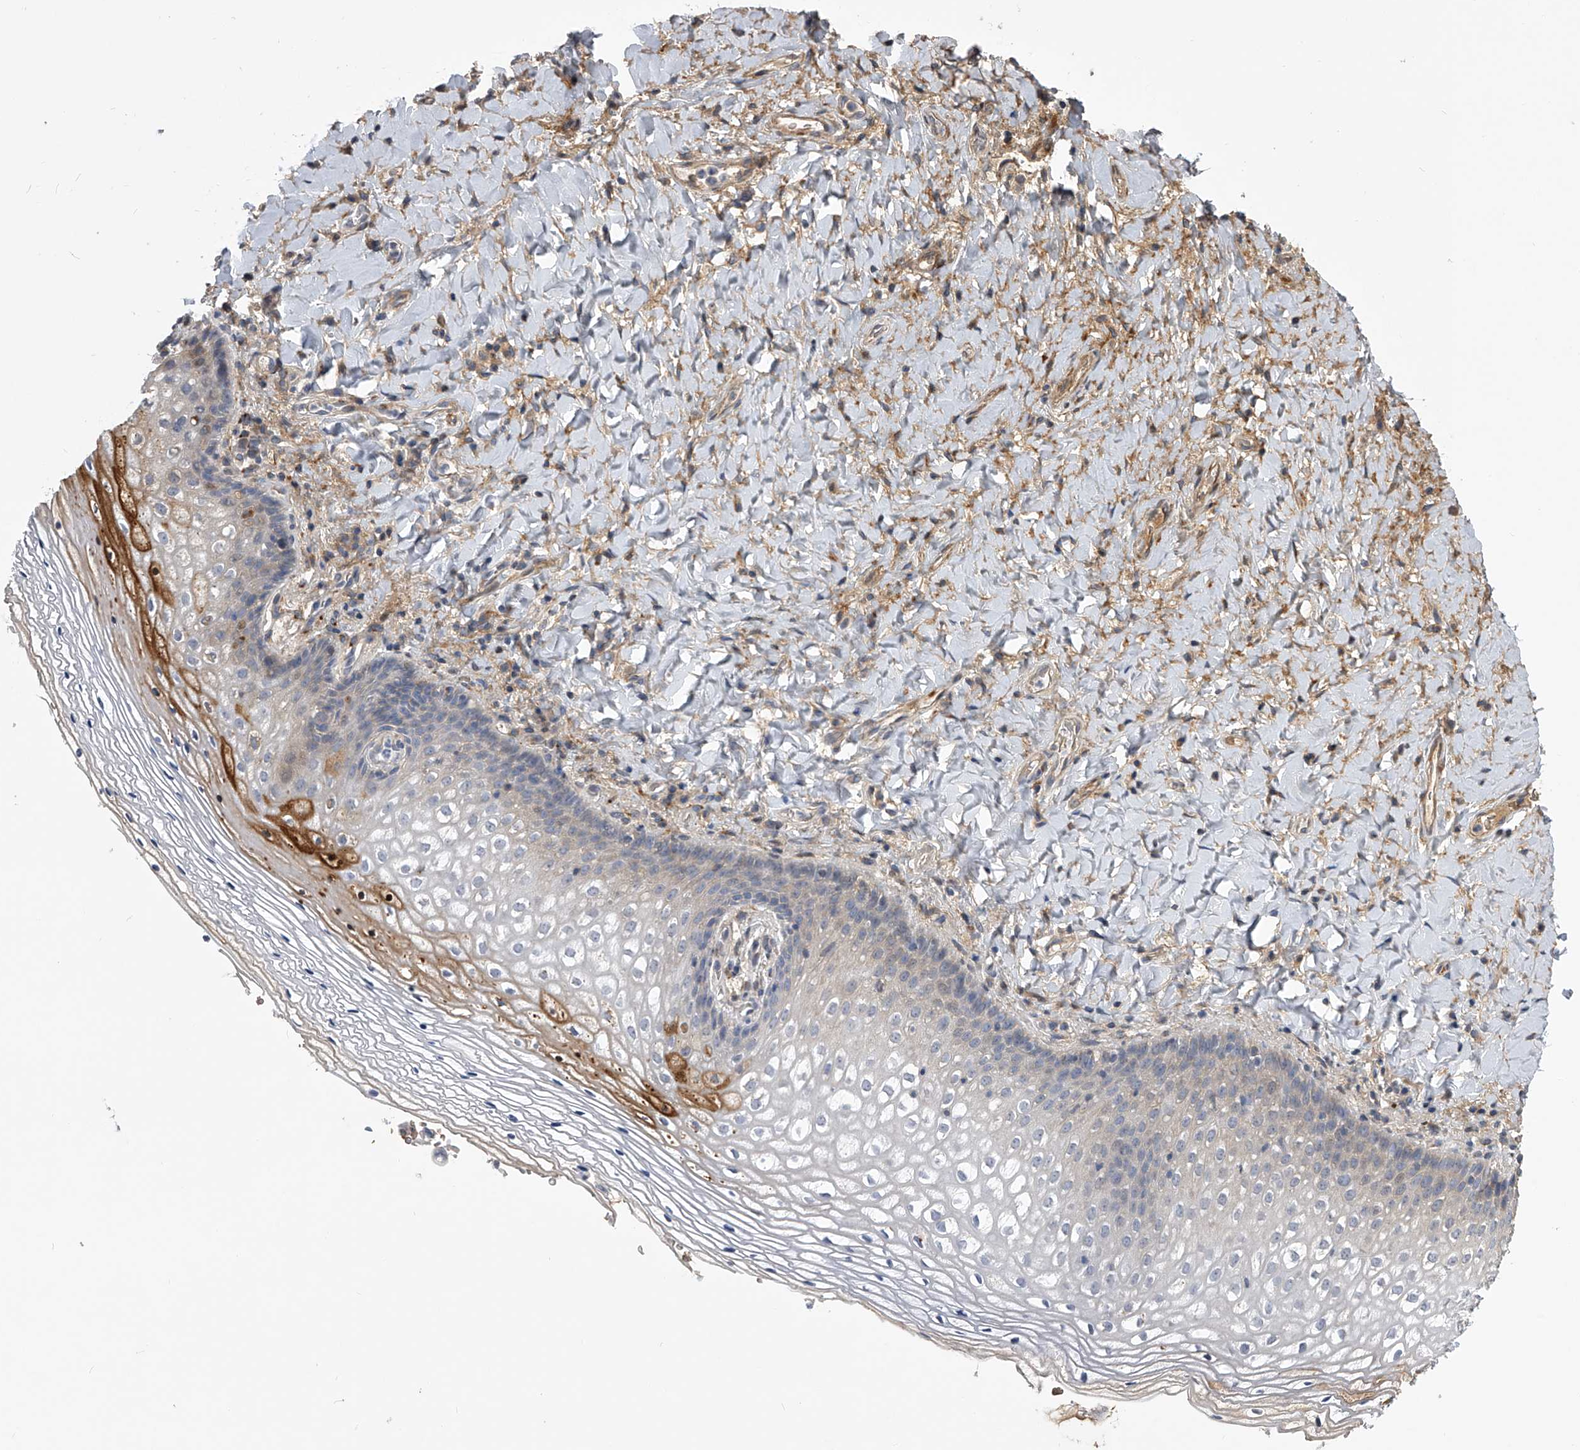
{"staining": {"intensity": "moderate", "quantity": "<25%", "location": "cytoplasmic/membranous"}, "tissue": "vagina", "cell_type": "Squamous epithelial cells", "image_type": "normal", "snomed": [{"axis": "morphology", "description": "Normal tissue, NOS"}, {"axis": "topography", "description": "Vagina"}], "caption": "Immunohistochemistry staining of benign vagina, which shows low levels of moderate cytoplasmic/membranous positivity in about <25% of squamous epithelial cells indicating moderate cytoplasmic/membranous protein positivity. The staining was performed using DAB (brown) for protein detection and nuclei were counterstained in hematoxylin (blue).", "gene": "MDN1", "patient": {"sex": "female", "age": 60}}